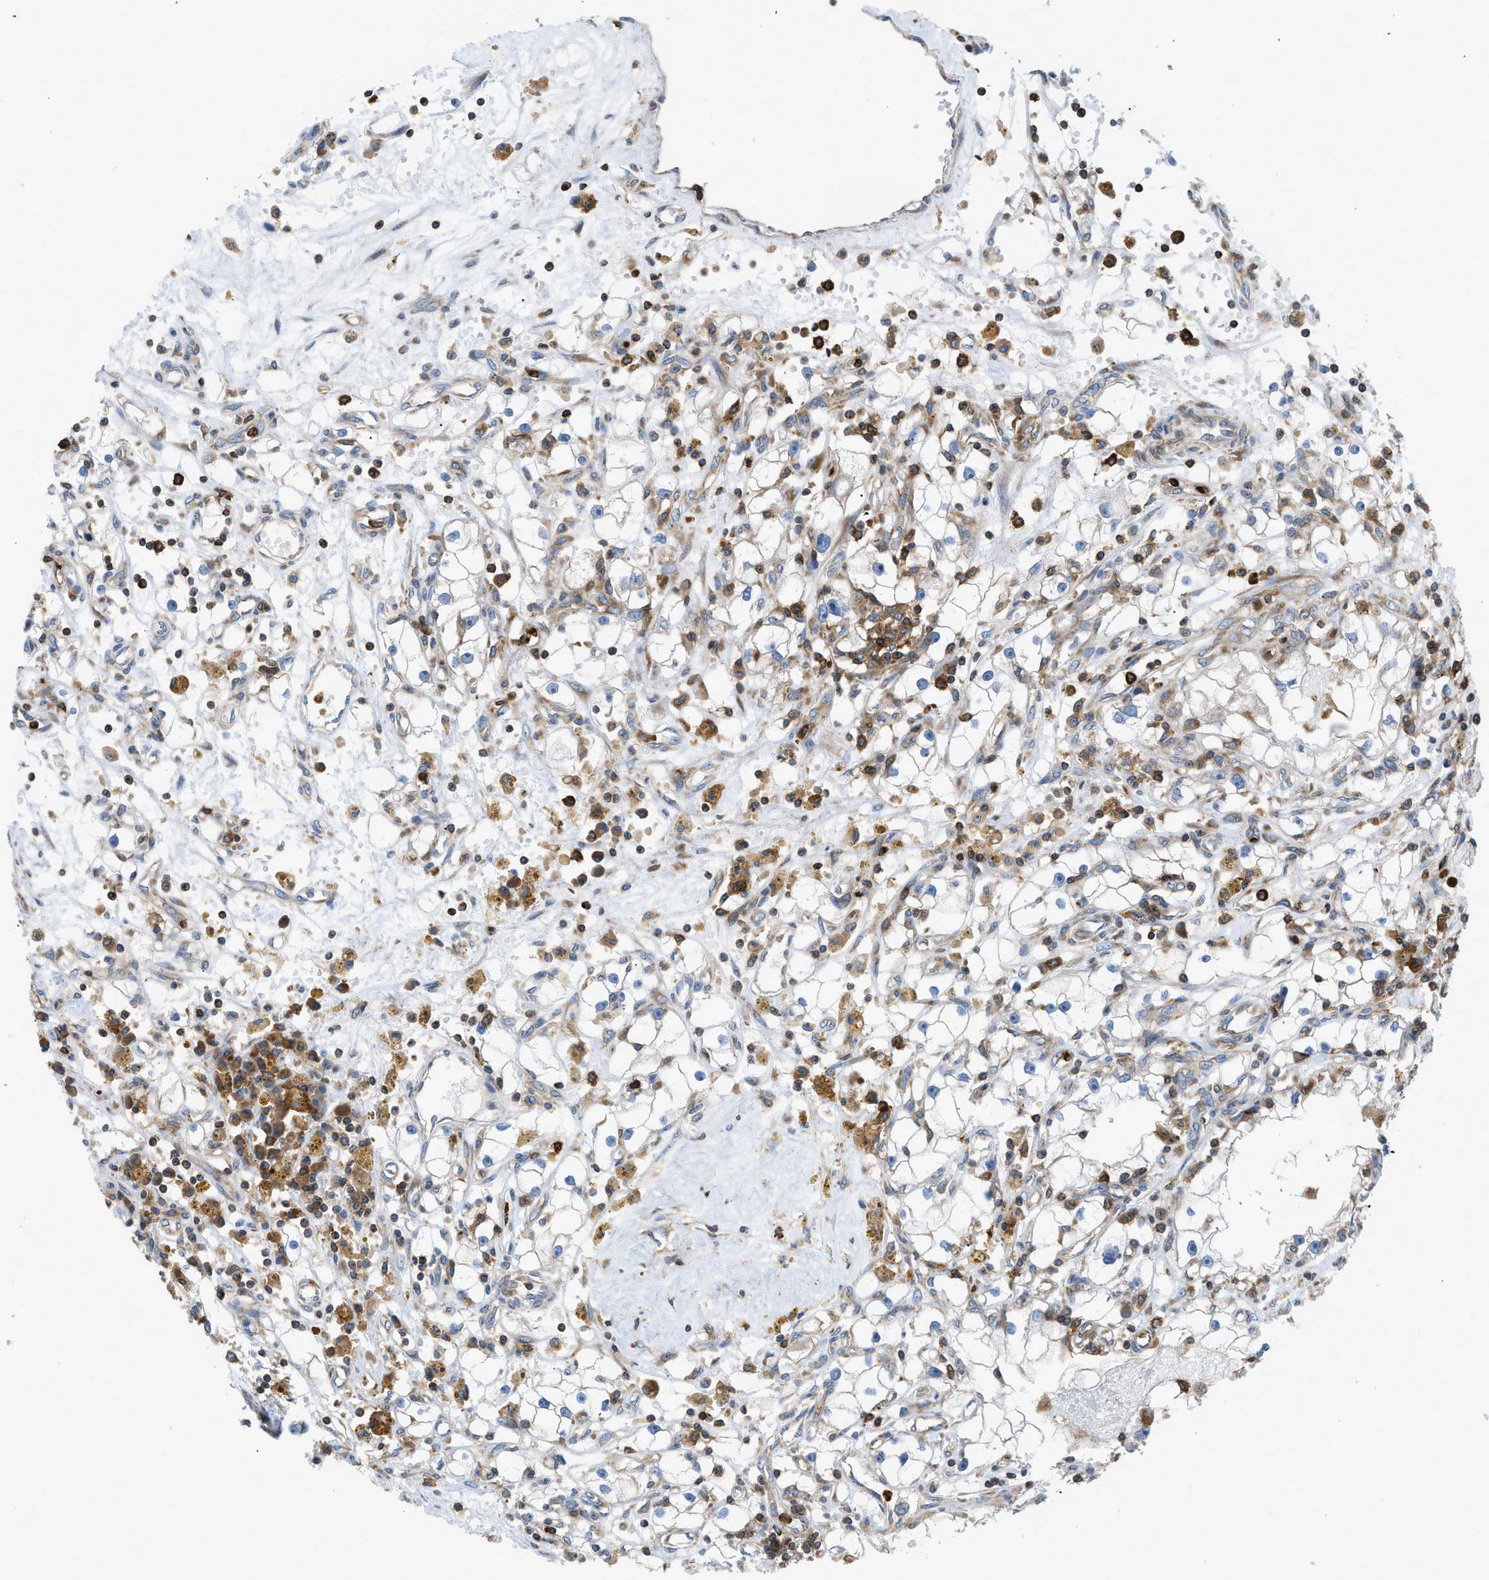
{"staining": {"intensity": "weak", "quantity": "<25%", "location": "cytoplasmic/membranous"}, "tissue": "renal cancer", "cell_type": "Tumor cells", "image_type": "cancer", "snomed": [{"axis": "morphology", "description": "Adenocarcinoma, NOS"}, {"axis": "topography", "description": "Kidney"}], "caption": "This is a histopathology image of IHC staining of renal cancer (adenocarcinoma), which shows no expression in tumor cells.", "gene": "GPAT4", "patient": {"sex": "male", "age": 56}}